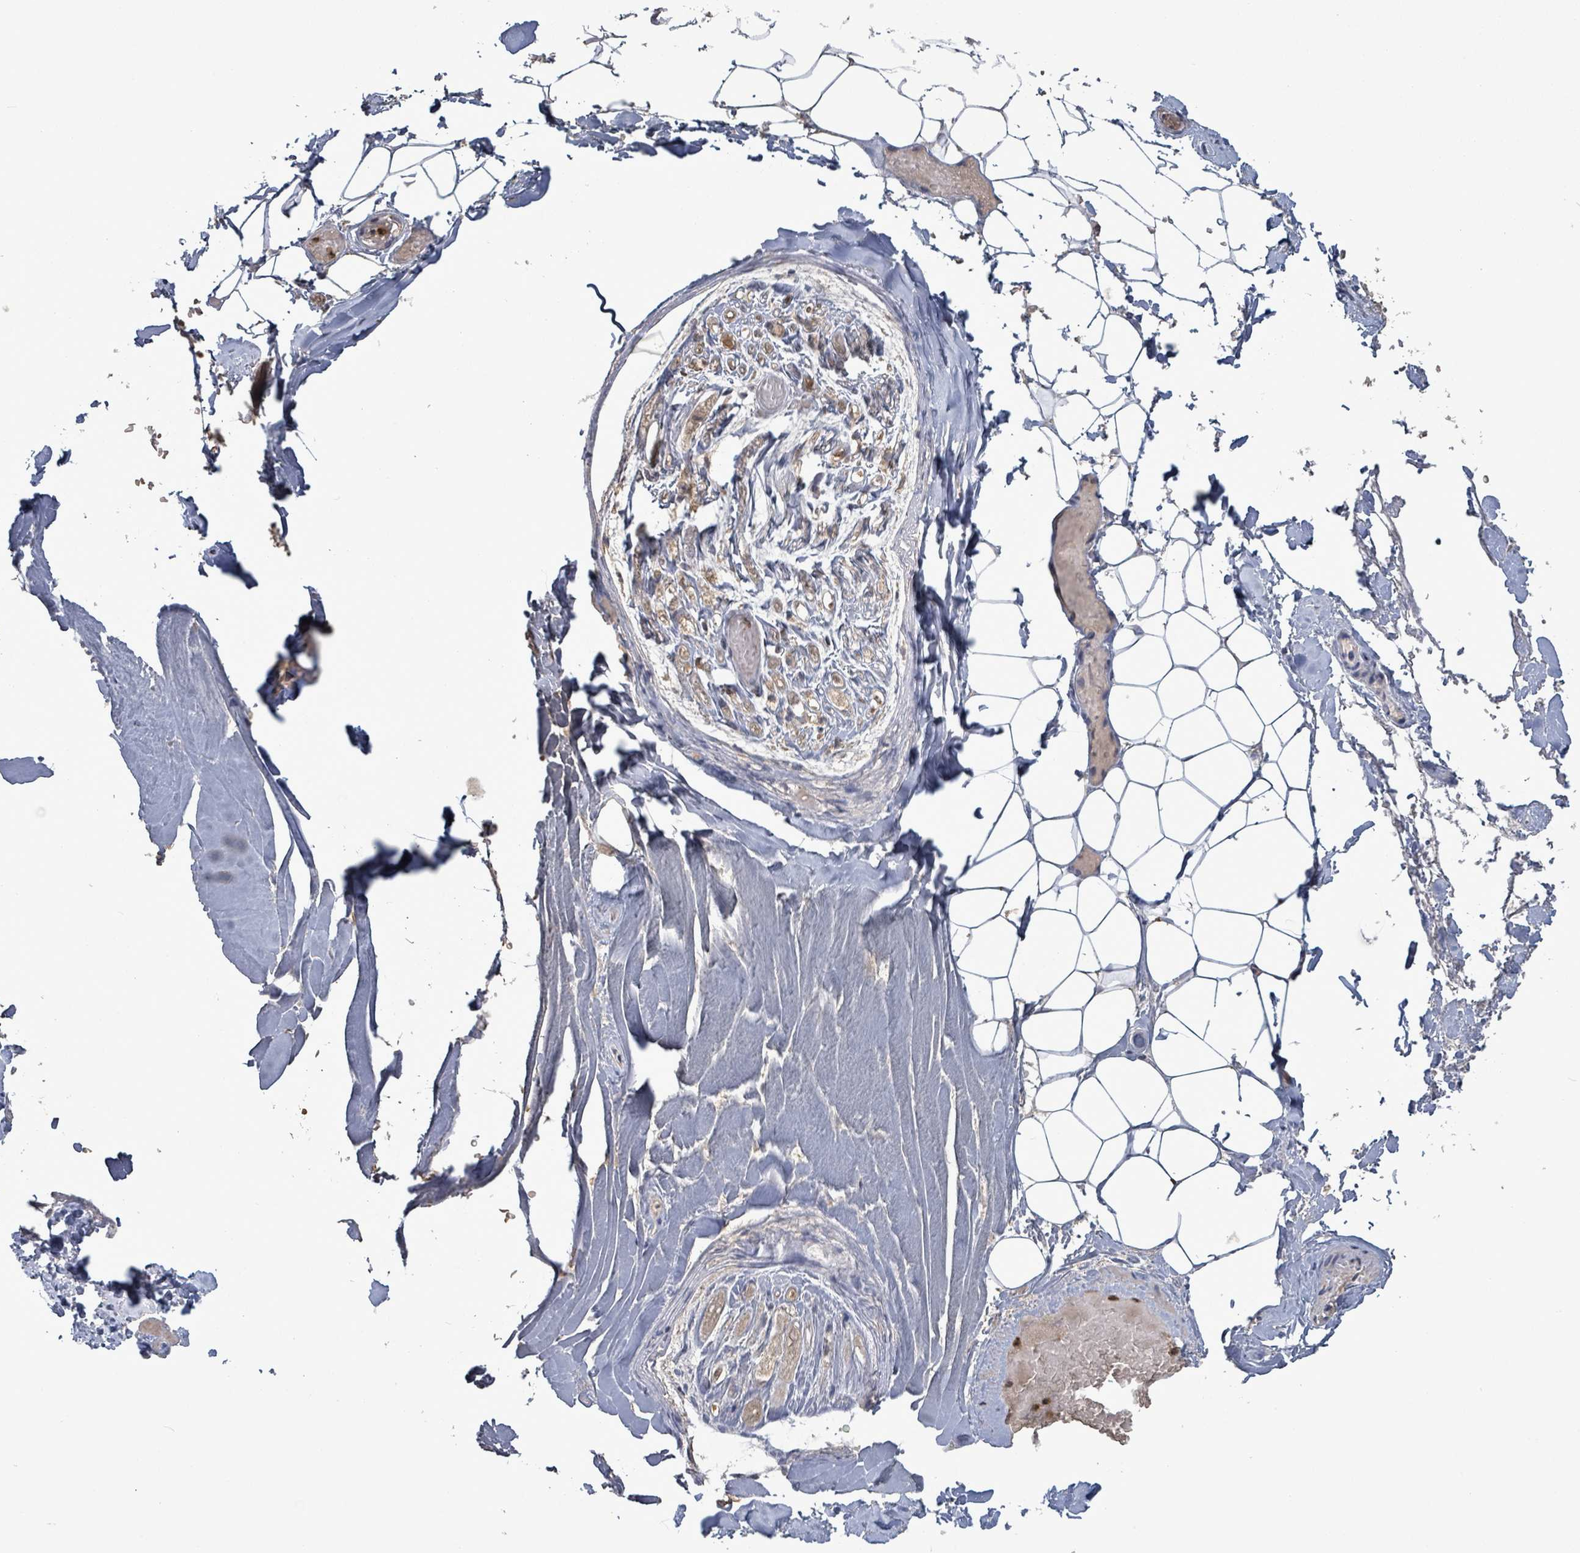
{"staining": {"intensity": "negative", "quantity": "none", "location": "none"}, "tissue": "adipose tissue", "cell_type": "Adipocytes", "image_type": "normal", "snomed": [{"axis": "morphology", "description": "Normal tissue, NOS"}, {"axis": "topography", "description": "Peripheral nerve tissue"}], "caption": "DAB (3,3'-diaminobenzidine) immunohistochemical staining of benign adipose tissue shows no significant positivity in adipocytes. The staining is performed using DAB (3,3'-diaminobenzidine) brown chromogen with nuclei counter-stained in using hematoxylin.", "gene": "SERPINE3", "patient": {"sex": "male", "age": 74}}